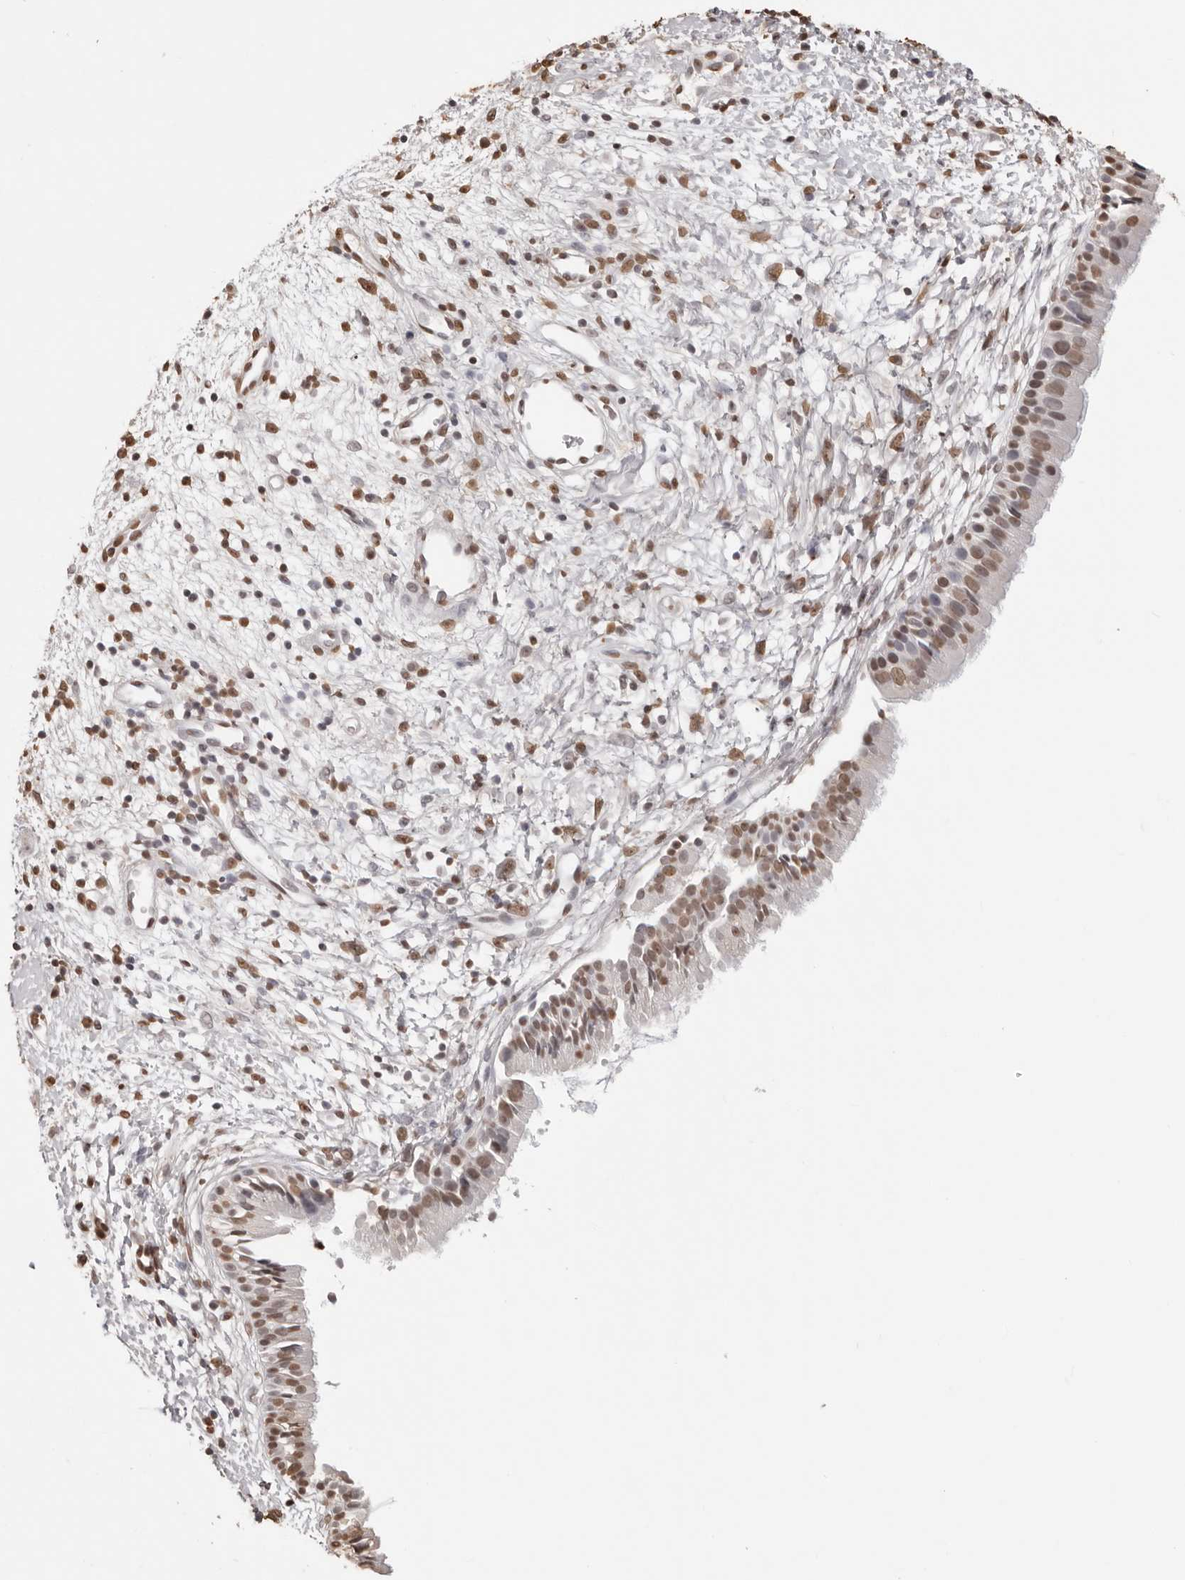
{"staining": {"intensity": "moderate", "quantity": ">75%", "location": "nuclear"}, "tissue": "nasopharynx", "cell_type": "Respiratory epithelial cells", "image_type": "normal", "snomed": [{"axis": "morphology", "description": "Normal tissue, NOS"}, {"axis": "topography", "description": "Nasopharynx"}], "caption": "Immunohistochemistry (IHC) (DAB (3,3'-diaminobenzidine)) staining of unremarkable human nasopharynx shows moderate nuclear protein positivity in approximately >75% of respiratory epithelial cells. The protein of interest is shown in brown color, while the nuclei are stained blue.", "gene": "OLIG3", "patient": {"sex": "male", "age": 22}}